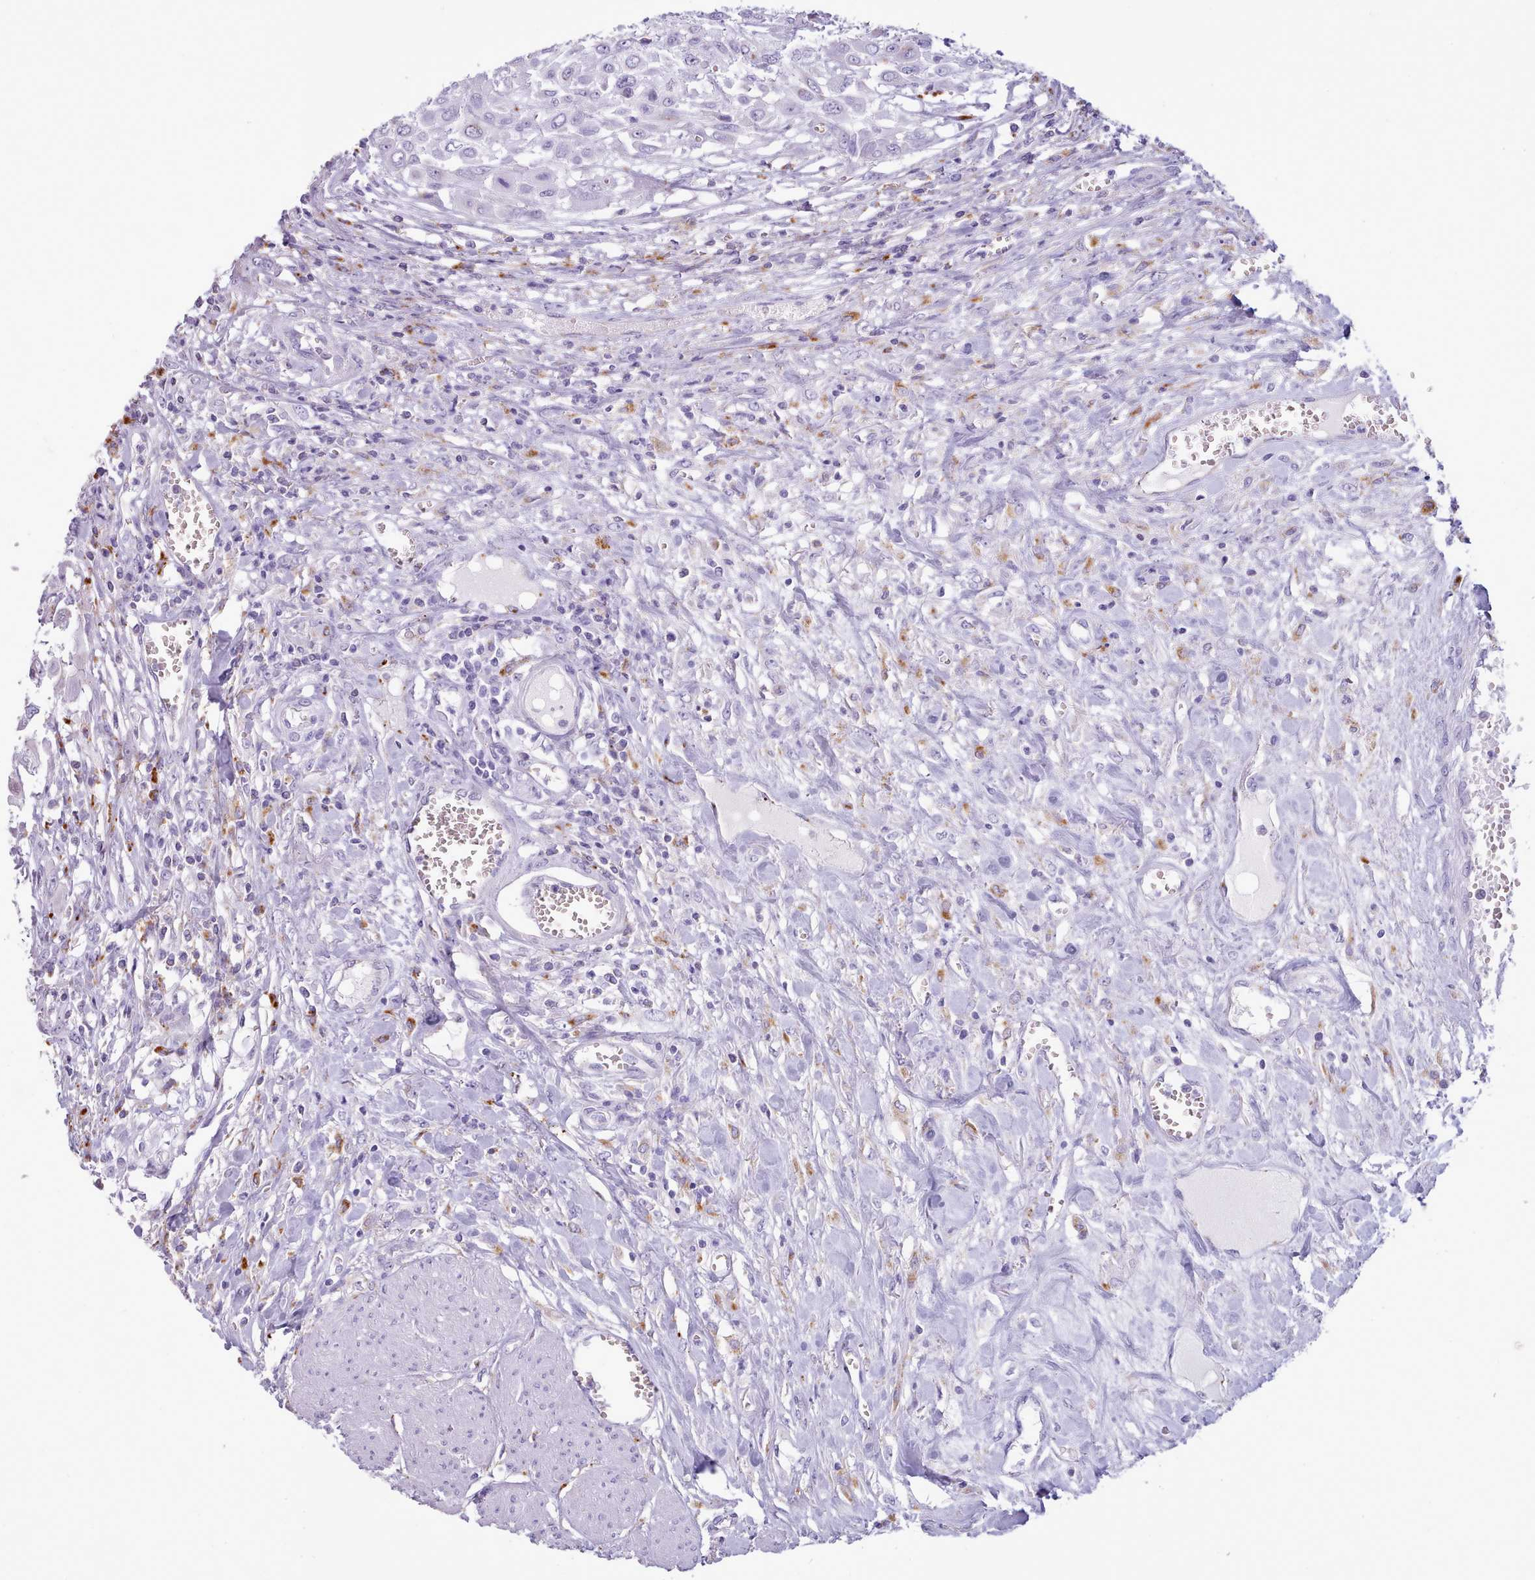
{"staining": {"intensity": "negative", "quantity": "none", "location": "none"}, "tissue": "urothelial cancer", "cell_type": "Tumor cells", "image_type": "cancer", "snomed": [{"axis": "morphology", "description": "Urothelial carcinoma, High grade"}, {"axis": "topography", "description": "Urinary bladder"}], "caption": "This is an IHC image of human urothelial cancer. There is no expression in tumor cells.", "gene": "GAA", "patient": {"sex": "male", "age": 57}}